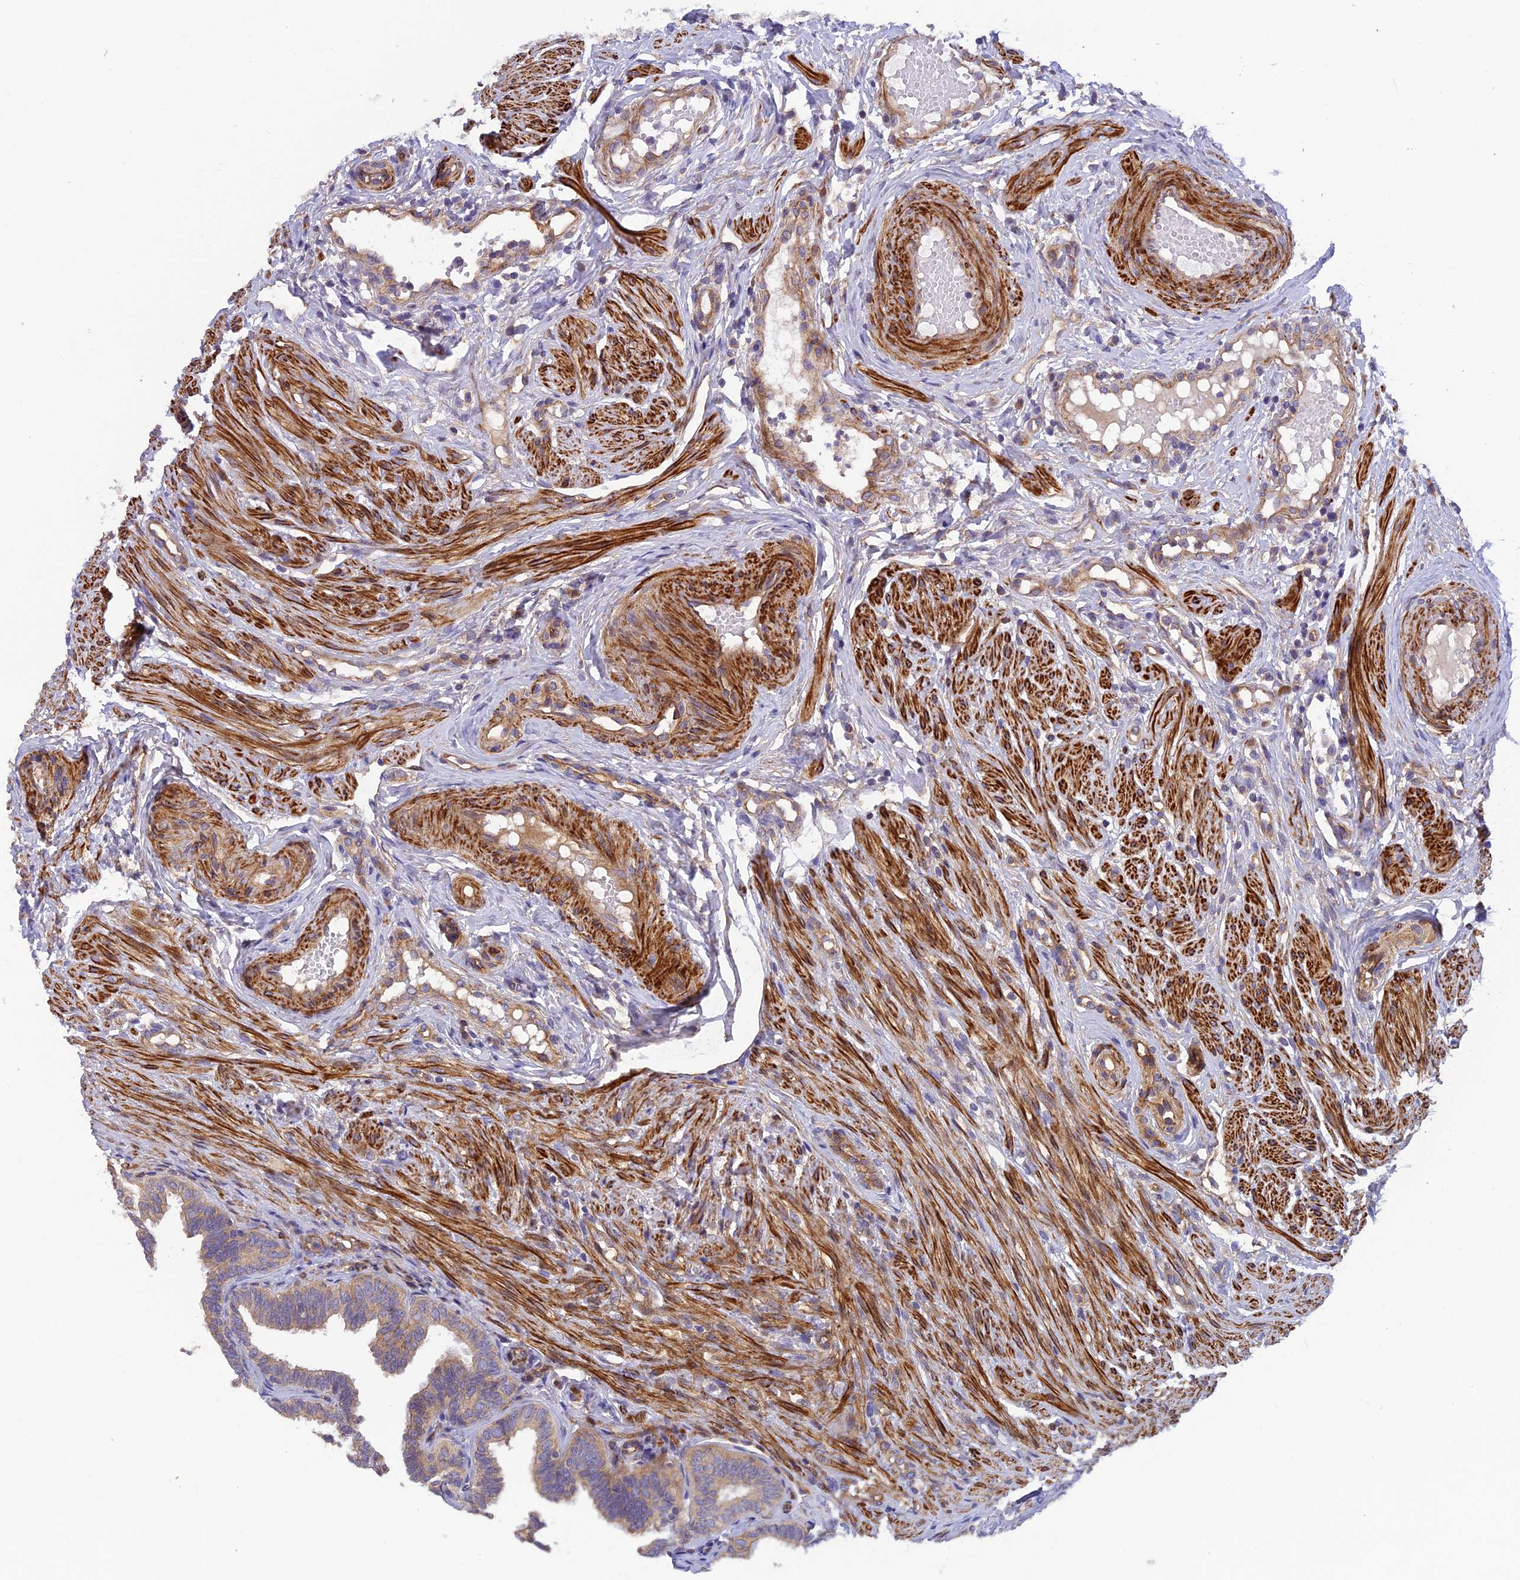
{"staining": {"intensity": "moderate", "quantity": ">75%", "location": "cytoplasmic/membranous"}, "tissue": "fallopian tube", "cell_type": "Glandular cells", "image_type": "normal", "snomed": [{"axis": "morphology", "description": "Normal tissue, NOS"}, {"axis": "topography", "description": "Fallopian tube"}], "caption": "A micrograph of human fallopian tube stained for a protein demonstrates moderate cytoplasmic/membranous brown staining in glandular cells.", "gene": "ADAMTS15", "patient": {"sex": "female", "age": 39}}